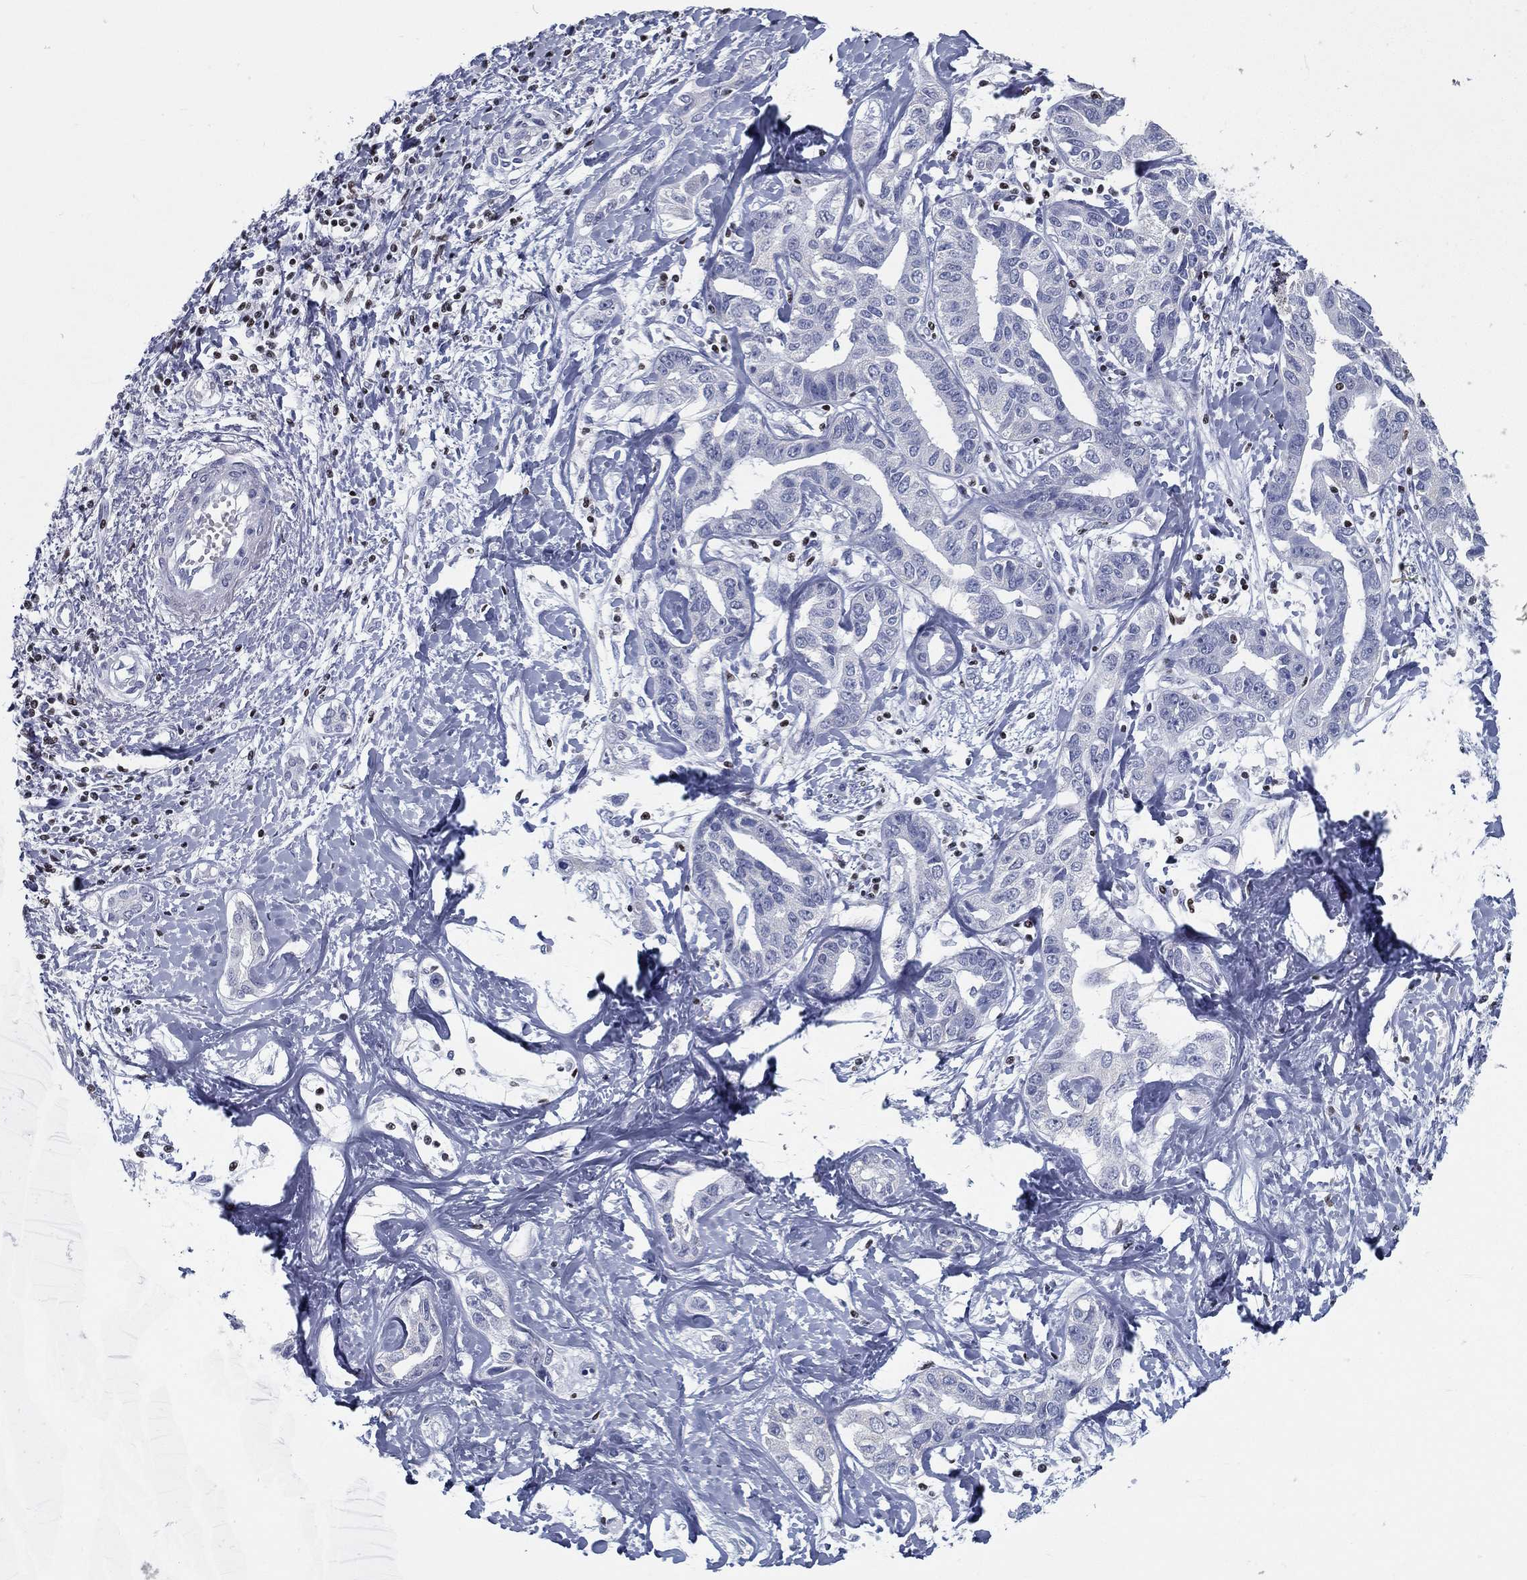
{"staining": {"intensity": "negative", "quantity": "none", "location": "none"}, "tissue": "liver cancer", "cell_type": "Tumor cells", "image_type": "cancer", "snomed": [{"axis": "morphology", "description": "Cholangiocarcinoma"}, {"axis": "topography", "description": "Liver"}], "caption": "DAB (3,3'-diaminobenzidine) immunohistochemical staining of liver cancer shows no significant staining in tumor cells.", "gene": "PYHIN1", "patient": {"sex": "male", "age": 59}}